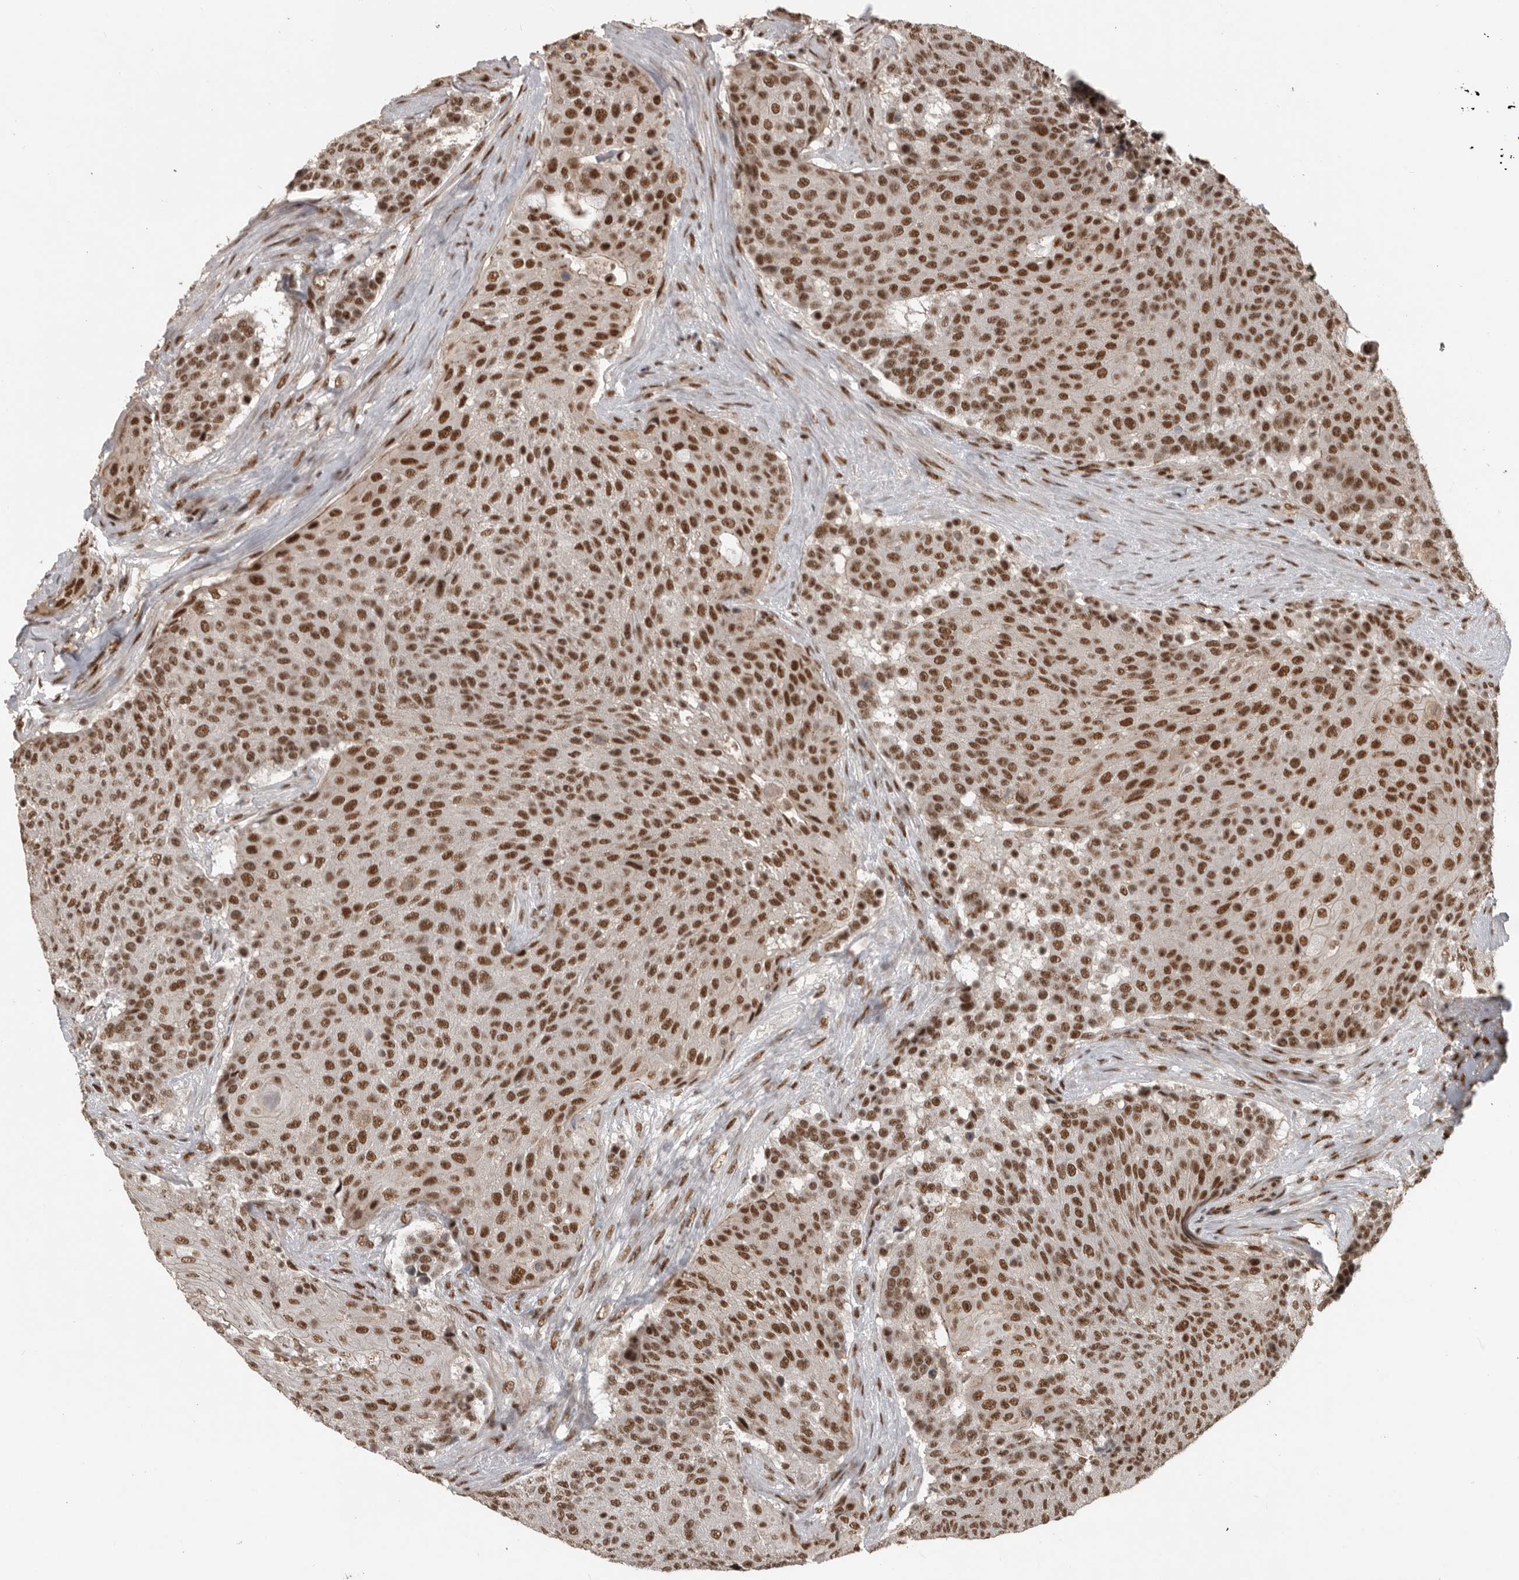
{"staining": {"intensity": "strong", "quantity": ">75%", "location": "nuclear"}, "tissue": "urothelial cancer", "cell_type": "Tumor cells", "image_type": "cancer", "snomed": [{"axis": "morphology", "description": "Urothelial carcinoma, High grade"}, {"axis": "topography", "description": "Urinary bladder"}], "caption": "DAB (3,3'-diaminobenzidine) immunohistochemical staining of human urothelial cancer exhibits strong nuclear protein positivity in approximately >75% of tumor cells.", "gene": "CBLL1", "patient": {"sex": "female", "age": 63}}